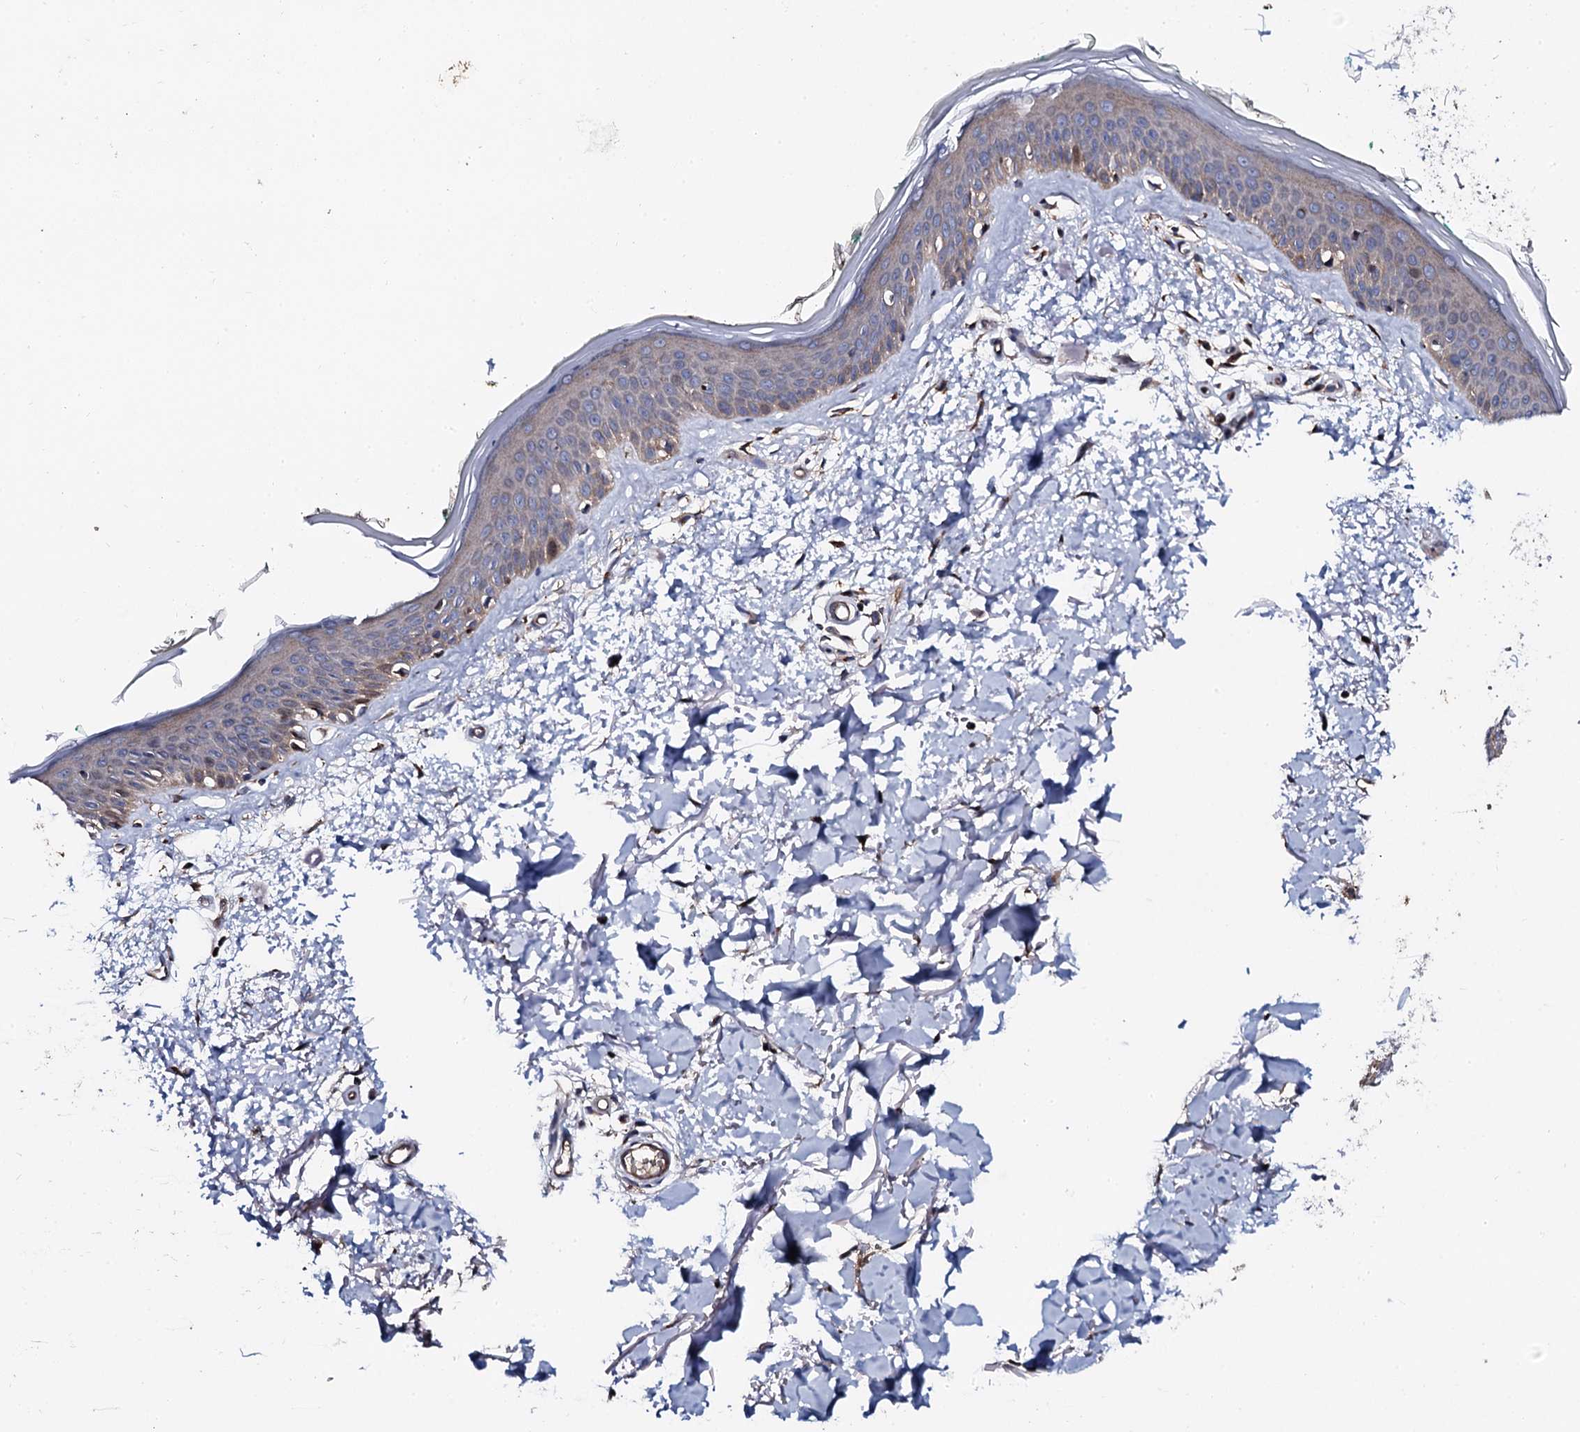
{"staining": {"intensity": "moderate", "quantity": ">75%", "location": "cytoplasmic/membranous"}, "tissue": "skin", "cell_type": "Fibroblasts", "image_type": "normal", "snomed": [{"axis": "morphology", "description": "Normal tissue, NOS"}, {"axis": "topography", "description": "Skin"}], "caption": "Unremarkable skin demonstrates moderate cytoplasmic/membranous positivity in about >75% of fibroblasts, visualized by immunohistochemistry.", "gene": "PLET1", "patient": {"sex": "male", "age": 62}}